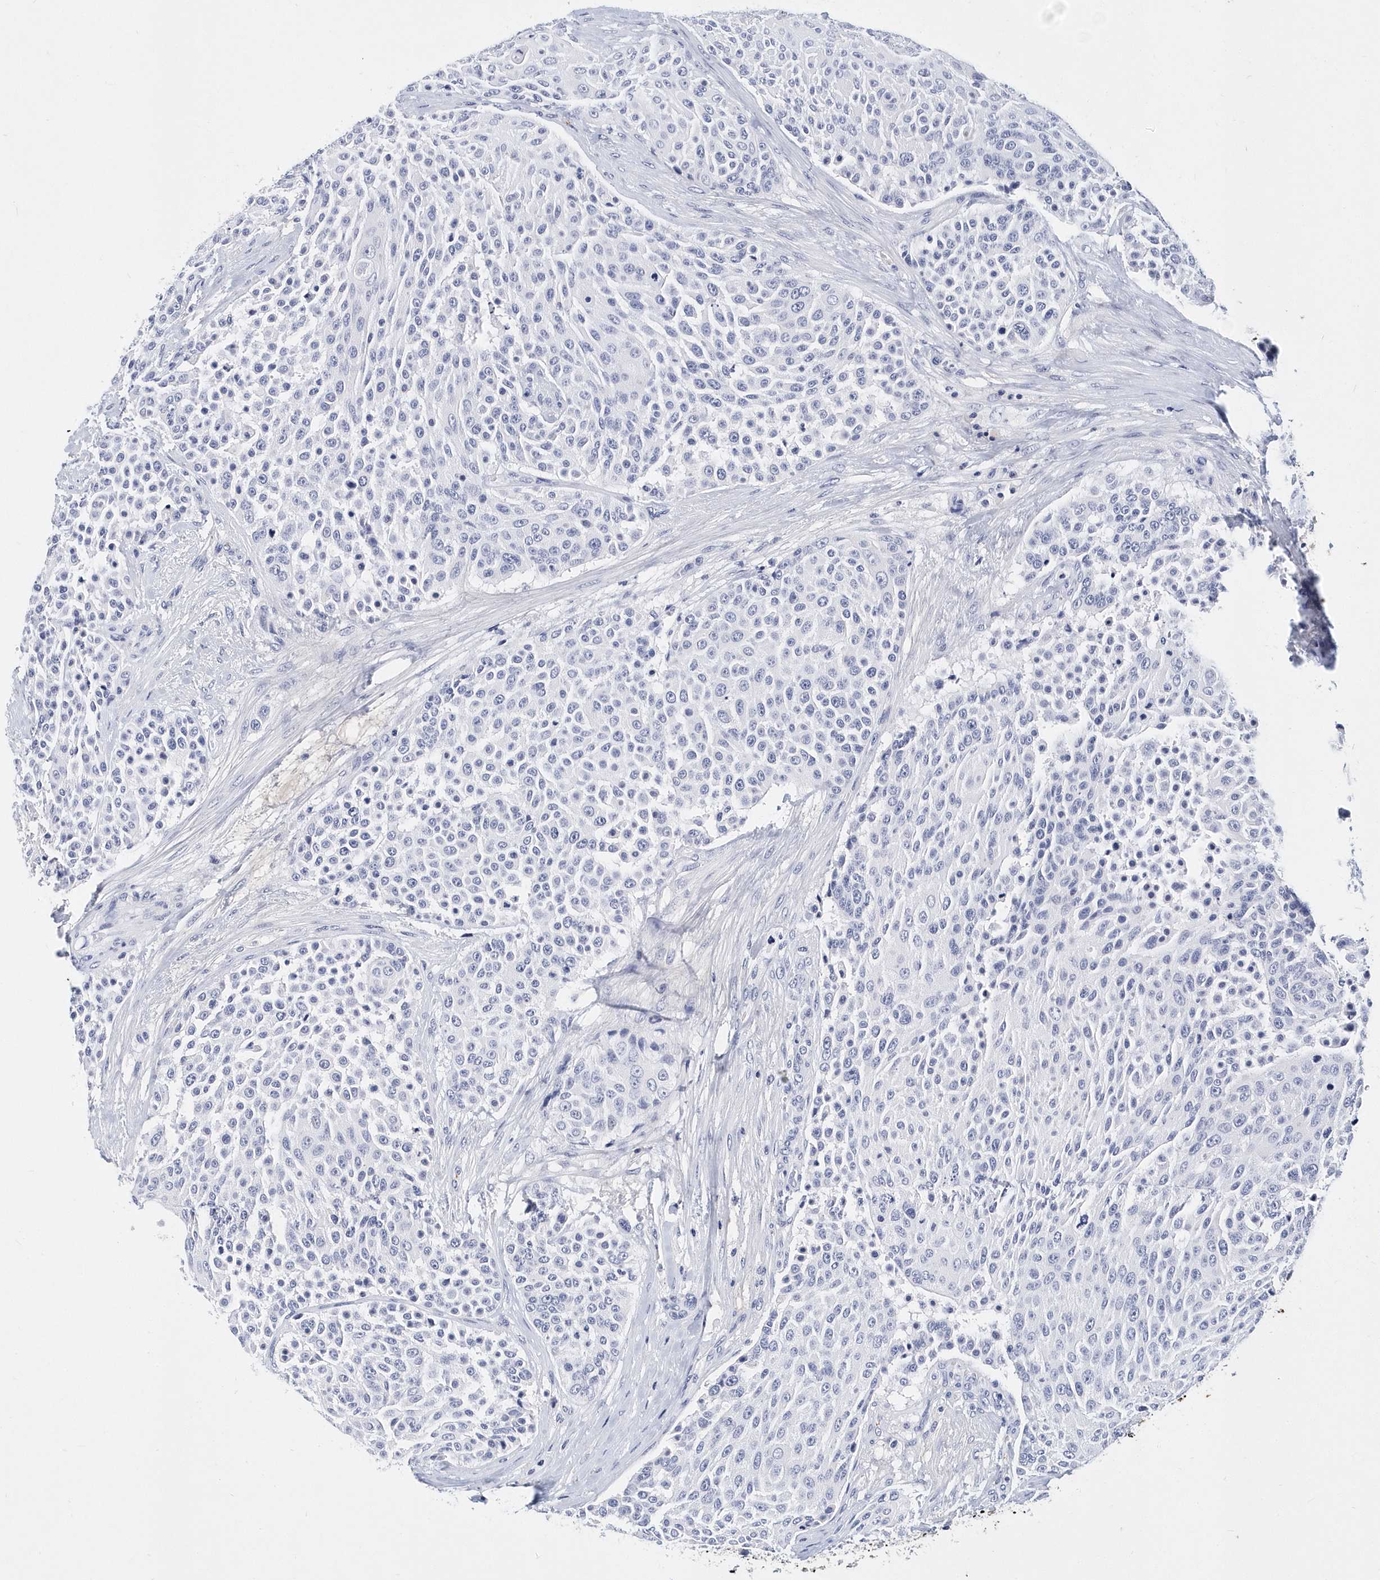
{"staining": {"intensity": "negative", "quantity": "none", "location": "none"}, "tissue": "urothelial cancer", "cell_type": "Tumor cells", "image_type": "cancer", "snomed": [{"axis": "morphology", "description": "Urothelial carcinoma, High grade"}, {"axis": "topography", "description": "Urinary bladder"}], "caption": "Immunohistochemical staining of human urothelial cancer exhibits no significant expression in tumor cells.", "gene": "ITGA2B", "patient": {"sex": "female", "age": 63}}